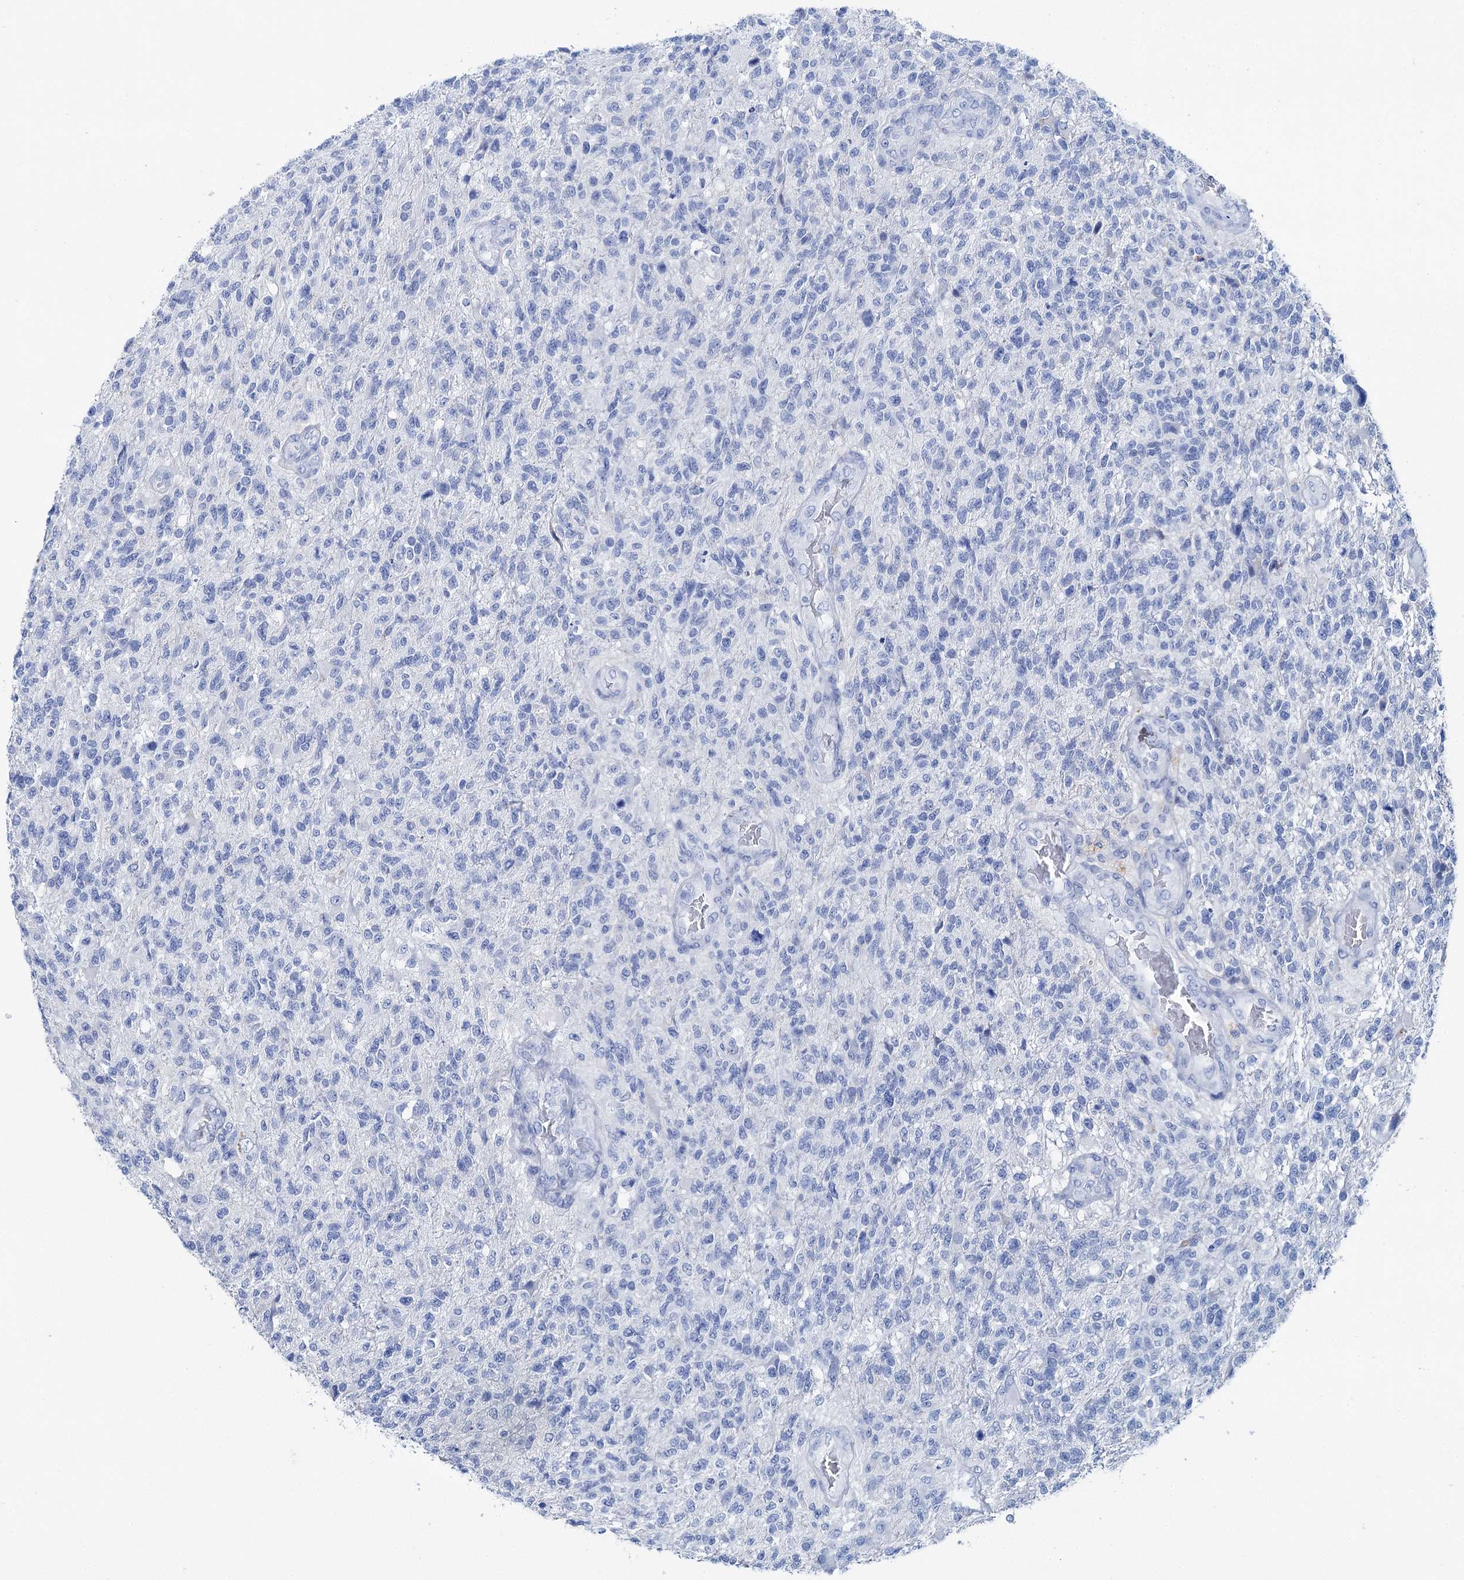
{"staining": {"intensity": "negative", "quantity": "none", "location": "none"}, "tissue": "glioma", "cell_type": "Tumor cells", "image_type": "cancer", "snomed": [{"axis": "morphology", "description": "Glioma, malignant, High grade"}, {"axis": "topography", "description": "Brain"}], "caption": "The histopathology image reveals no significant positivity in tumor cells of glioma.", "gene": "BRINP1", "patient": {"sex": "male", "age": 56}}